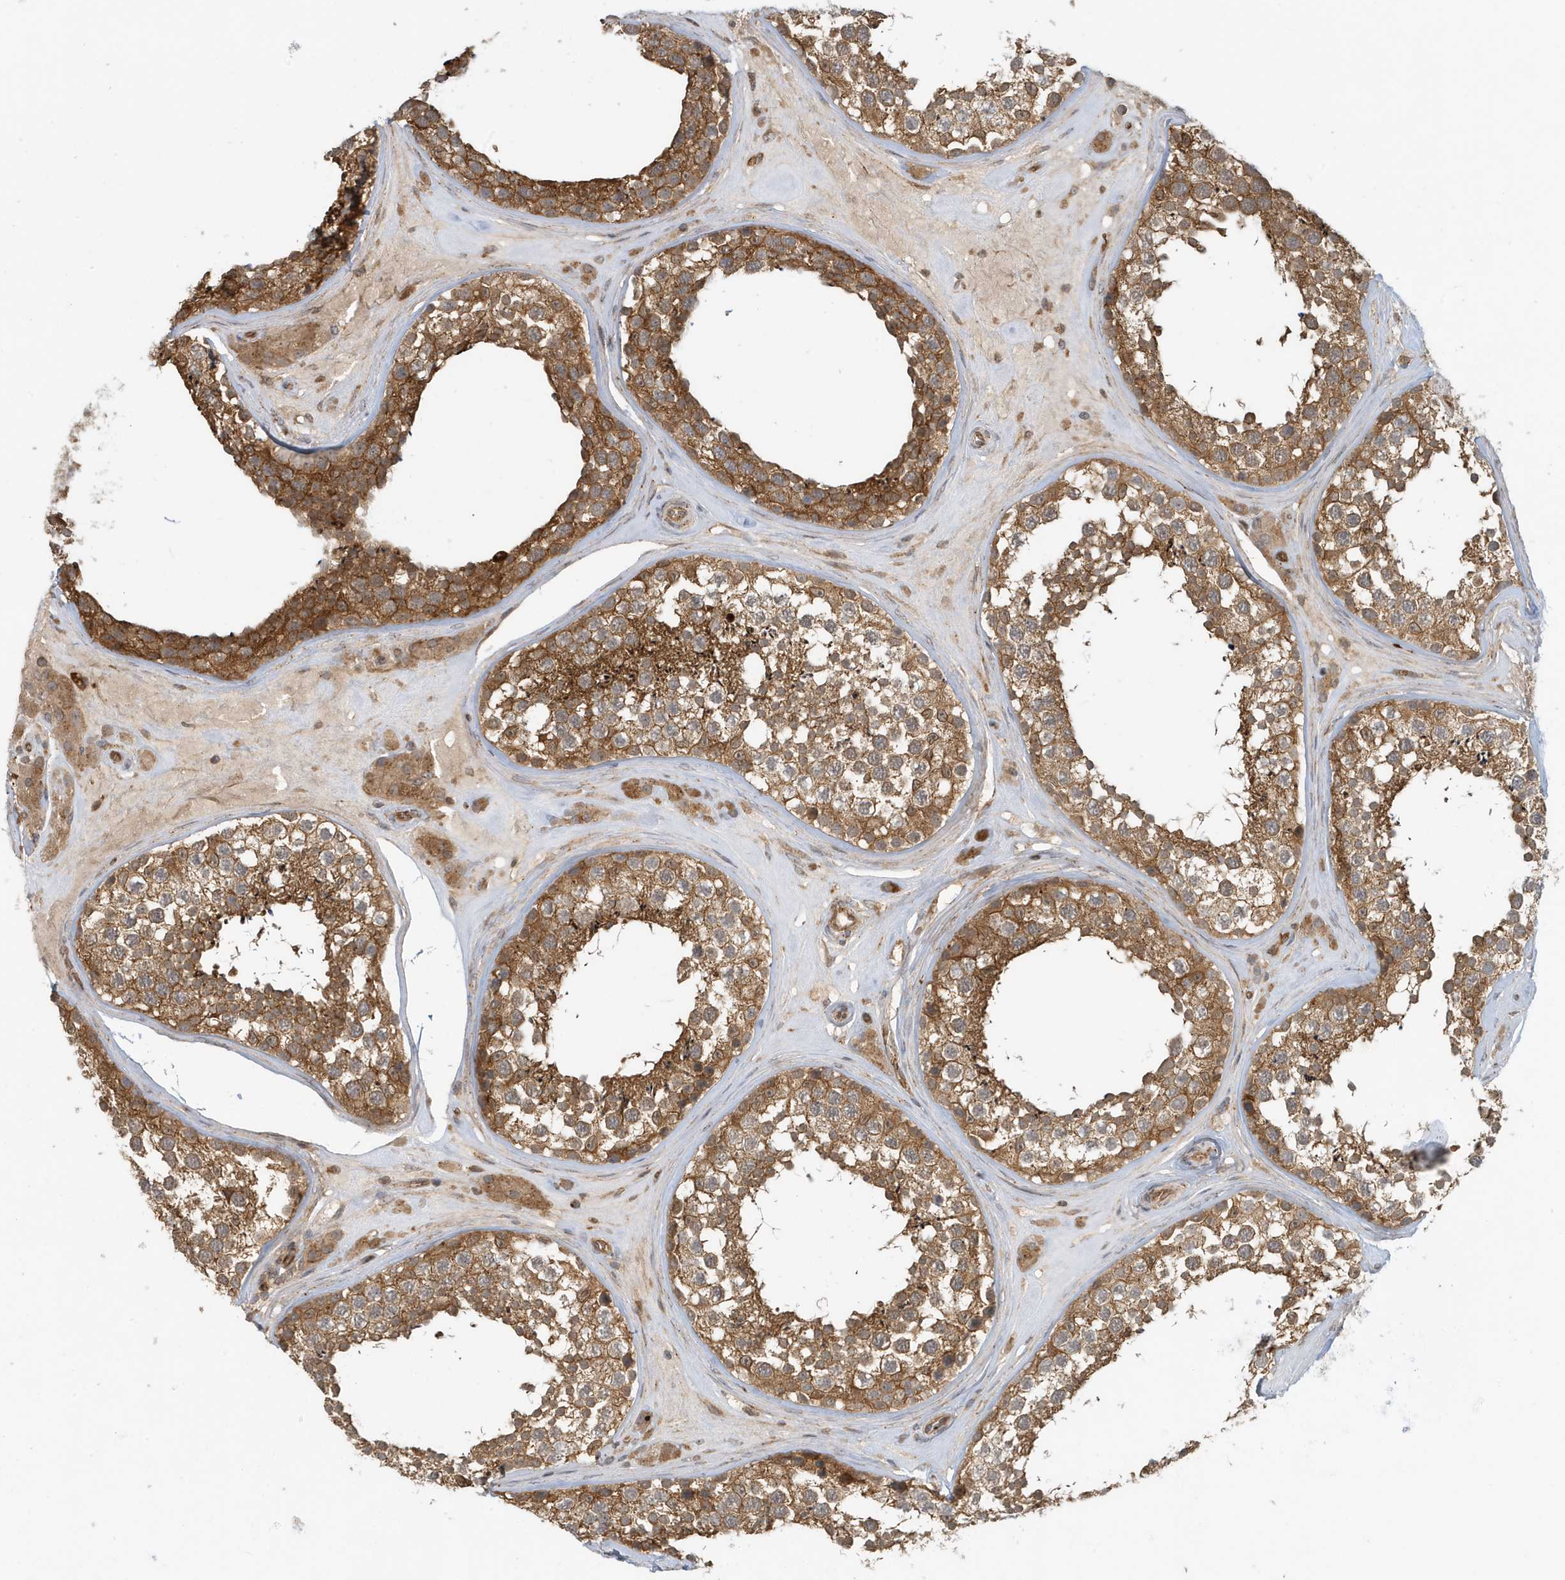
{"staining": {"intensity": "moderate", "quantity": ">75%", "location": "cytoplasmic/membranous"}, "tissue": "testis", "cell_type": "Cells in seminiferous ducts", "image_type": "normal", "snomed": [{"axis": "morphology", "description": "Normal tissue, NOS"}, {"axis": "topography", "description": "Testis"}], "caption": "Brown immunohistochemical staining in unremarkable testis shows moderate cytoplasmic/membranous staining in approximately >75% of cells in seminiferous ducts. The staining is performed using DAB (3,3'-diaminobenzidine) brown chromogen to label protein expression. The nuclei are counter-stained blue using hematoxylin.", "gene": "FYCO1", "patient": {"sex": "male", "age": 46}}